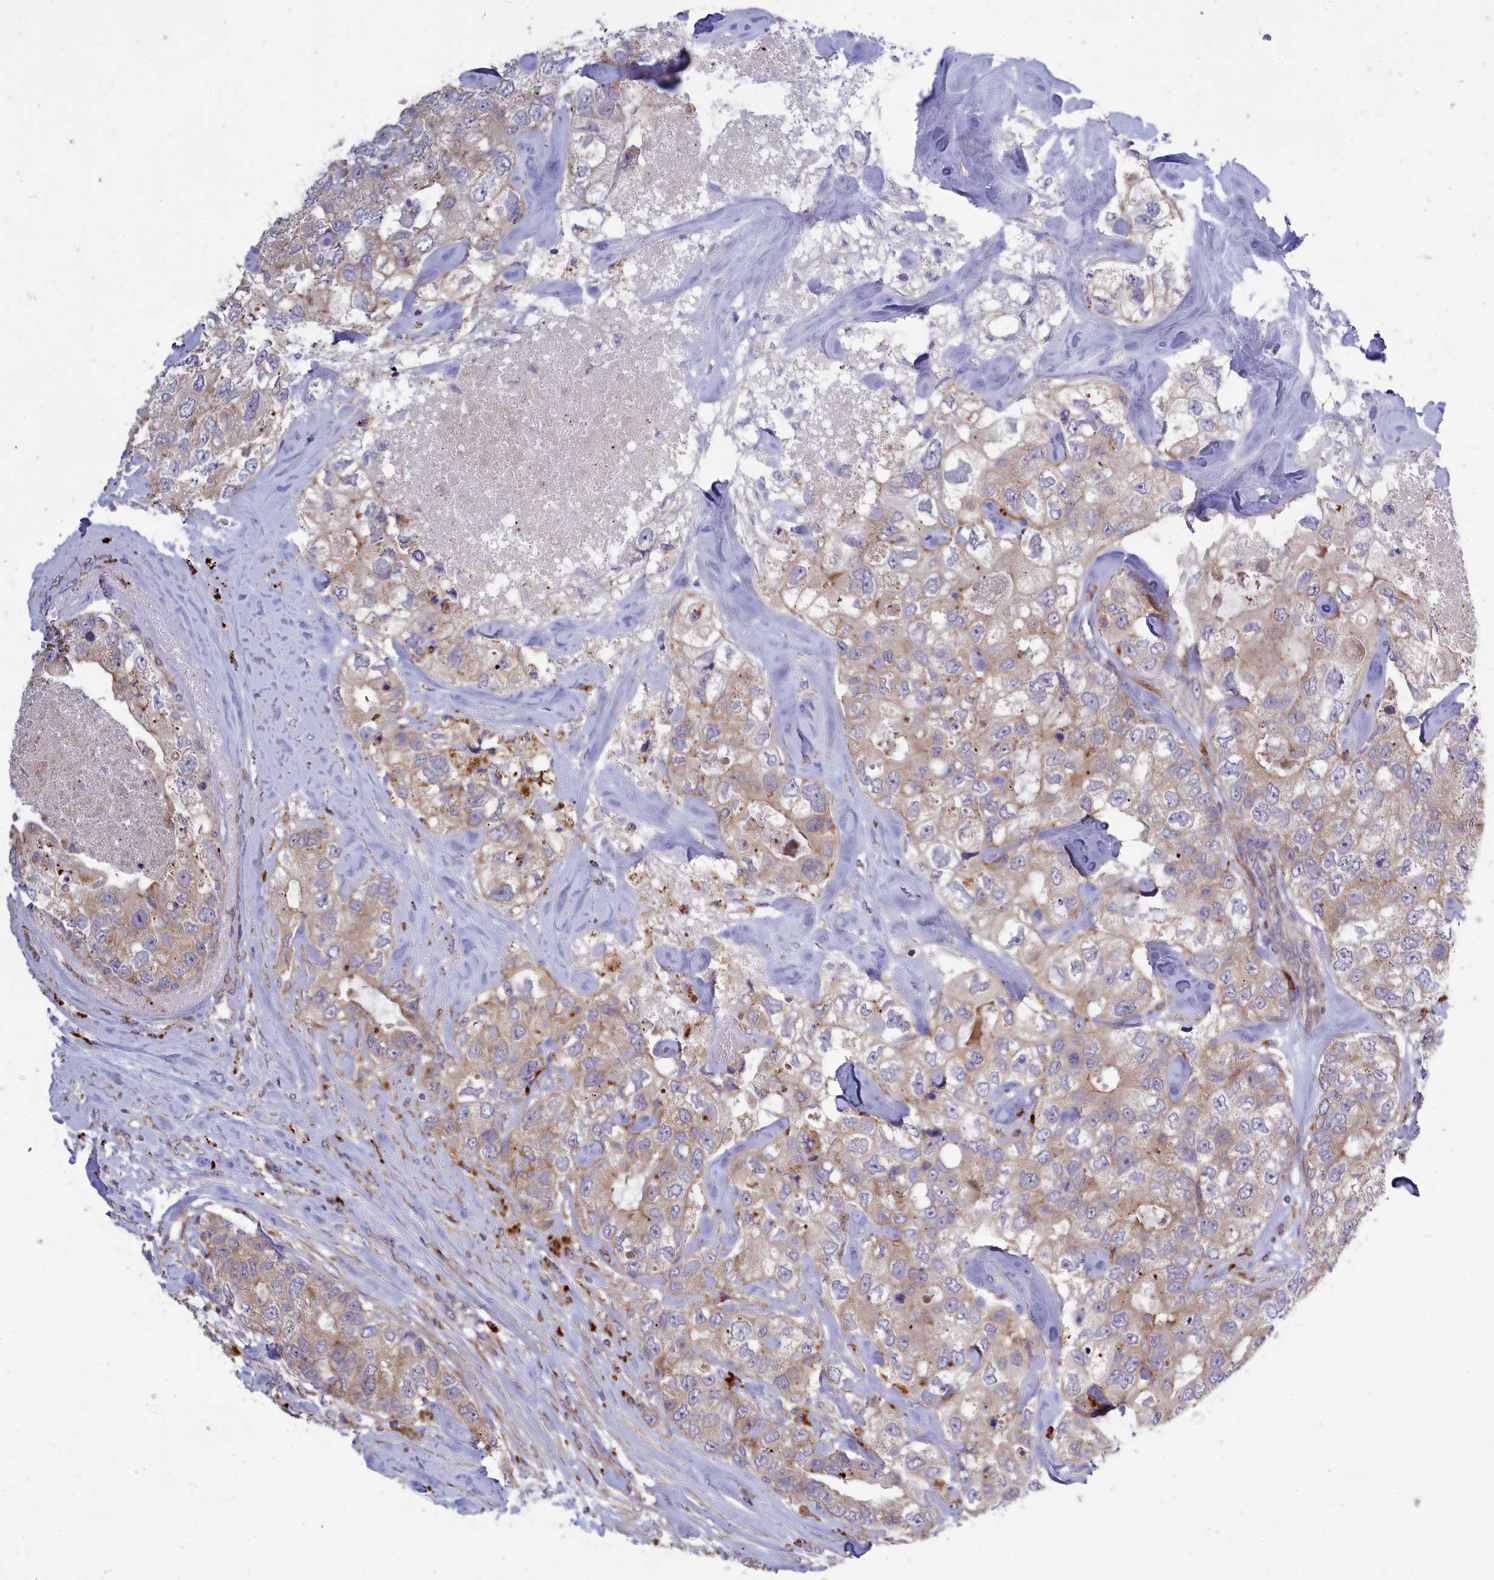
{"staining": {"intensity": "weak", "quantity": "<25%", "location": "cytoplasmic/membranous"}, "tissue": "breast cancer", "cell_type": "Tumor cells", "image_type": "cancer", "snomed": [{"axis": "morphology", "description": "Duct carcinoma"}, {"axis": "topography", "description": "Breast"}], "caption": "DAB immunohistochemical staining of breast cancer displays no significant staining in tumor cells. (Immunohistochemistry (ihc), brightfield microscopy, high magnification).", "gene": "BLTP2", "patient": {"sex": "female", "age": 62}}